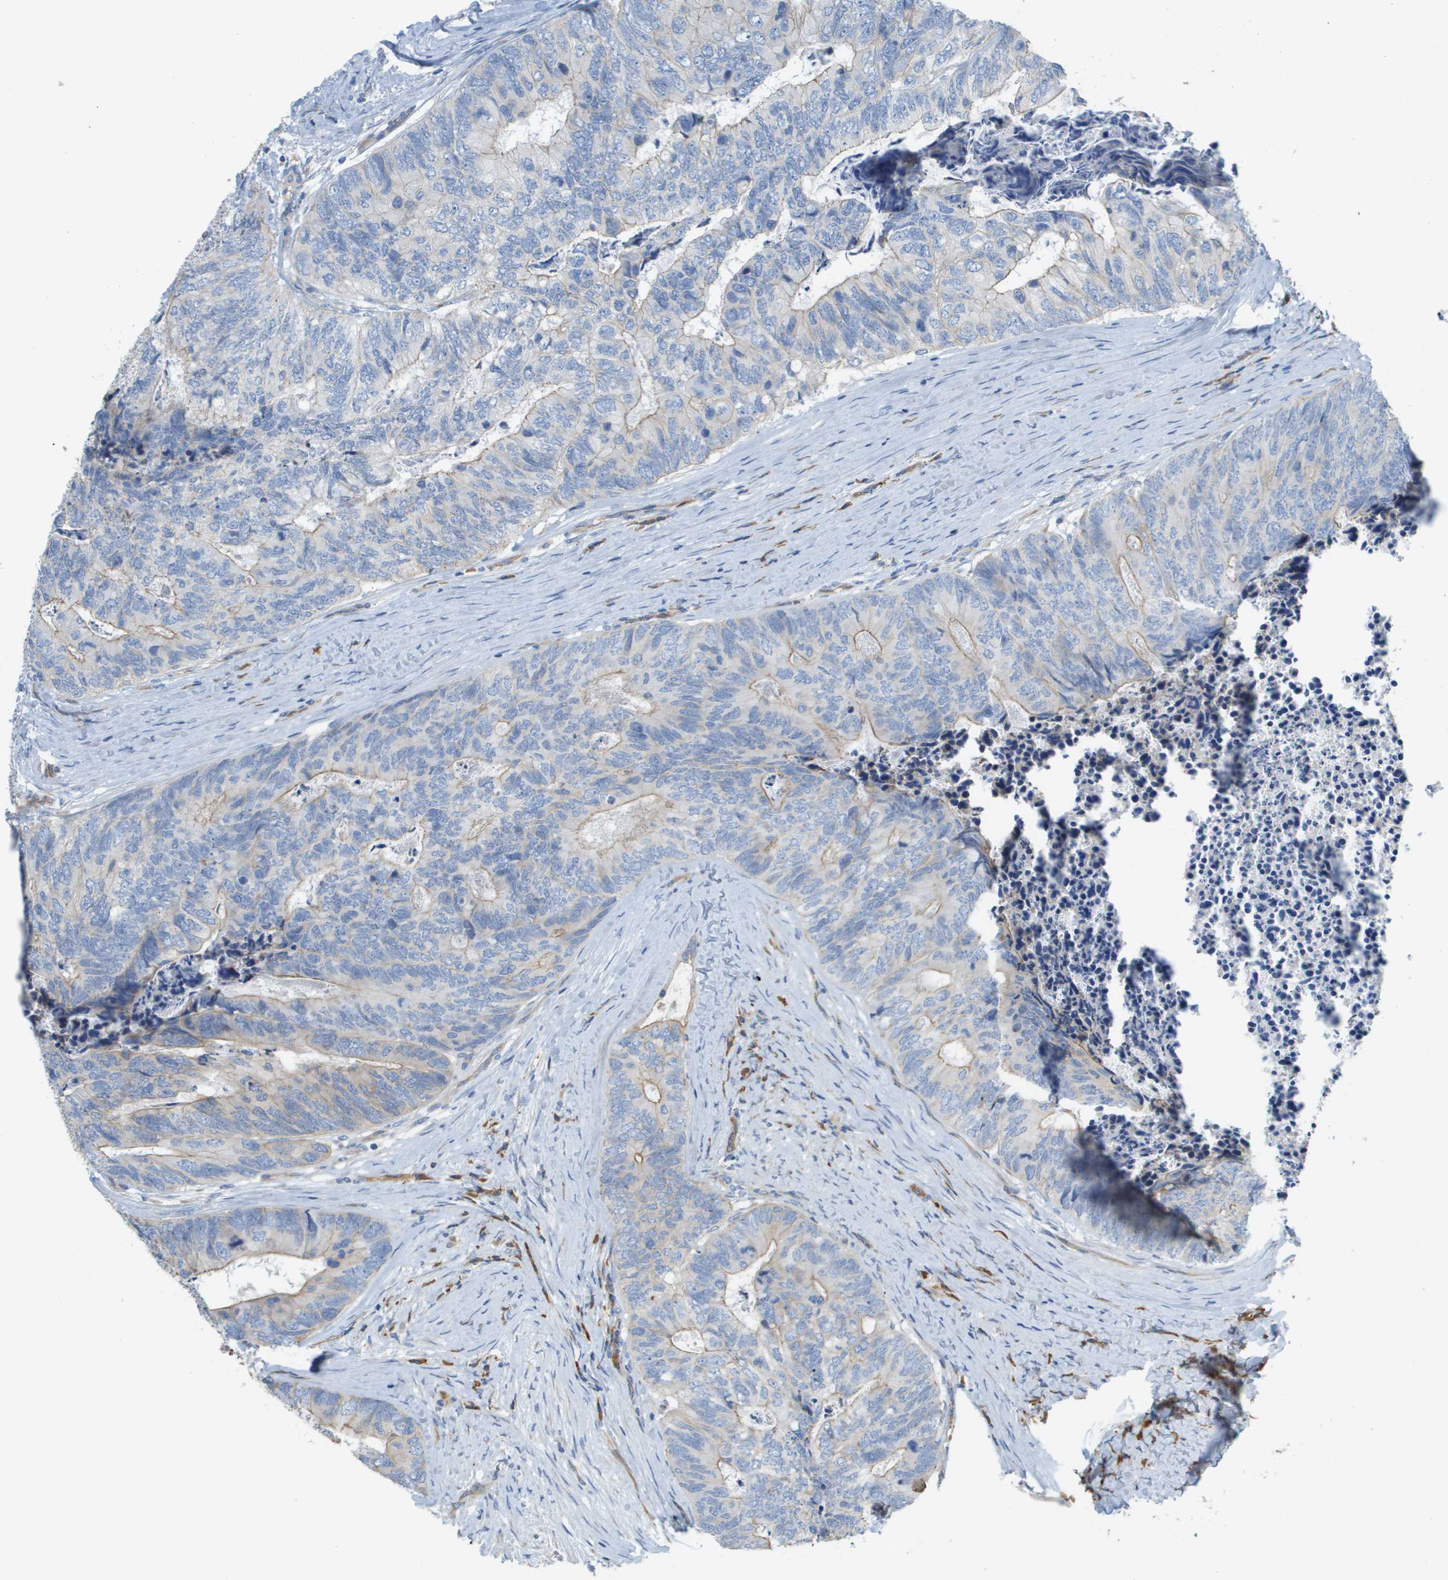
{"staining": {"intensity": "weak", "quantity": "25%-75%", "location": "cytoplasmic/membranous"}, "tissue": "colorectal cancer", "cell_type": "Tumor cells", "image_type": "cancer", "snomed": [{"axis": "morphology", "description": "Adenocarcinoma, NOS"}, {"axis": "topography", "description": "Colon"}], "caption": "Colorectal adenocarcinoma stained for a protein demonstrates weak cytoplasmic/membranous positivity in tumor cells. The staining is performed using DAB brown chromogen to label protein expression. The nuclei are counter-stained blue using hematoxylin.", "gene": "CASP10", "patient": {"sex": "female", "age": 67}}